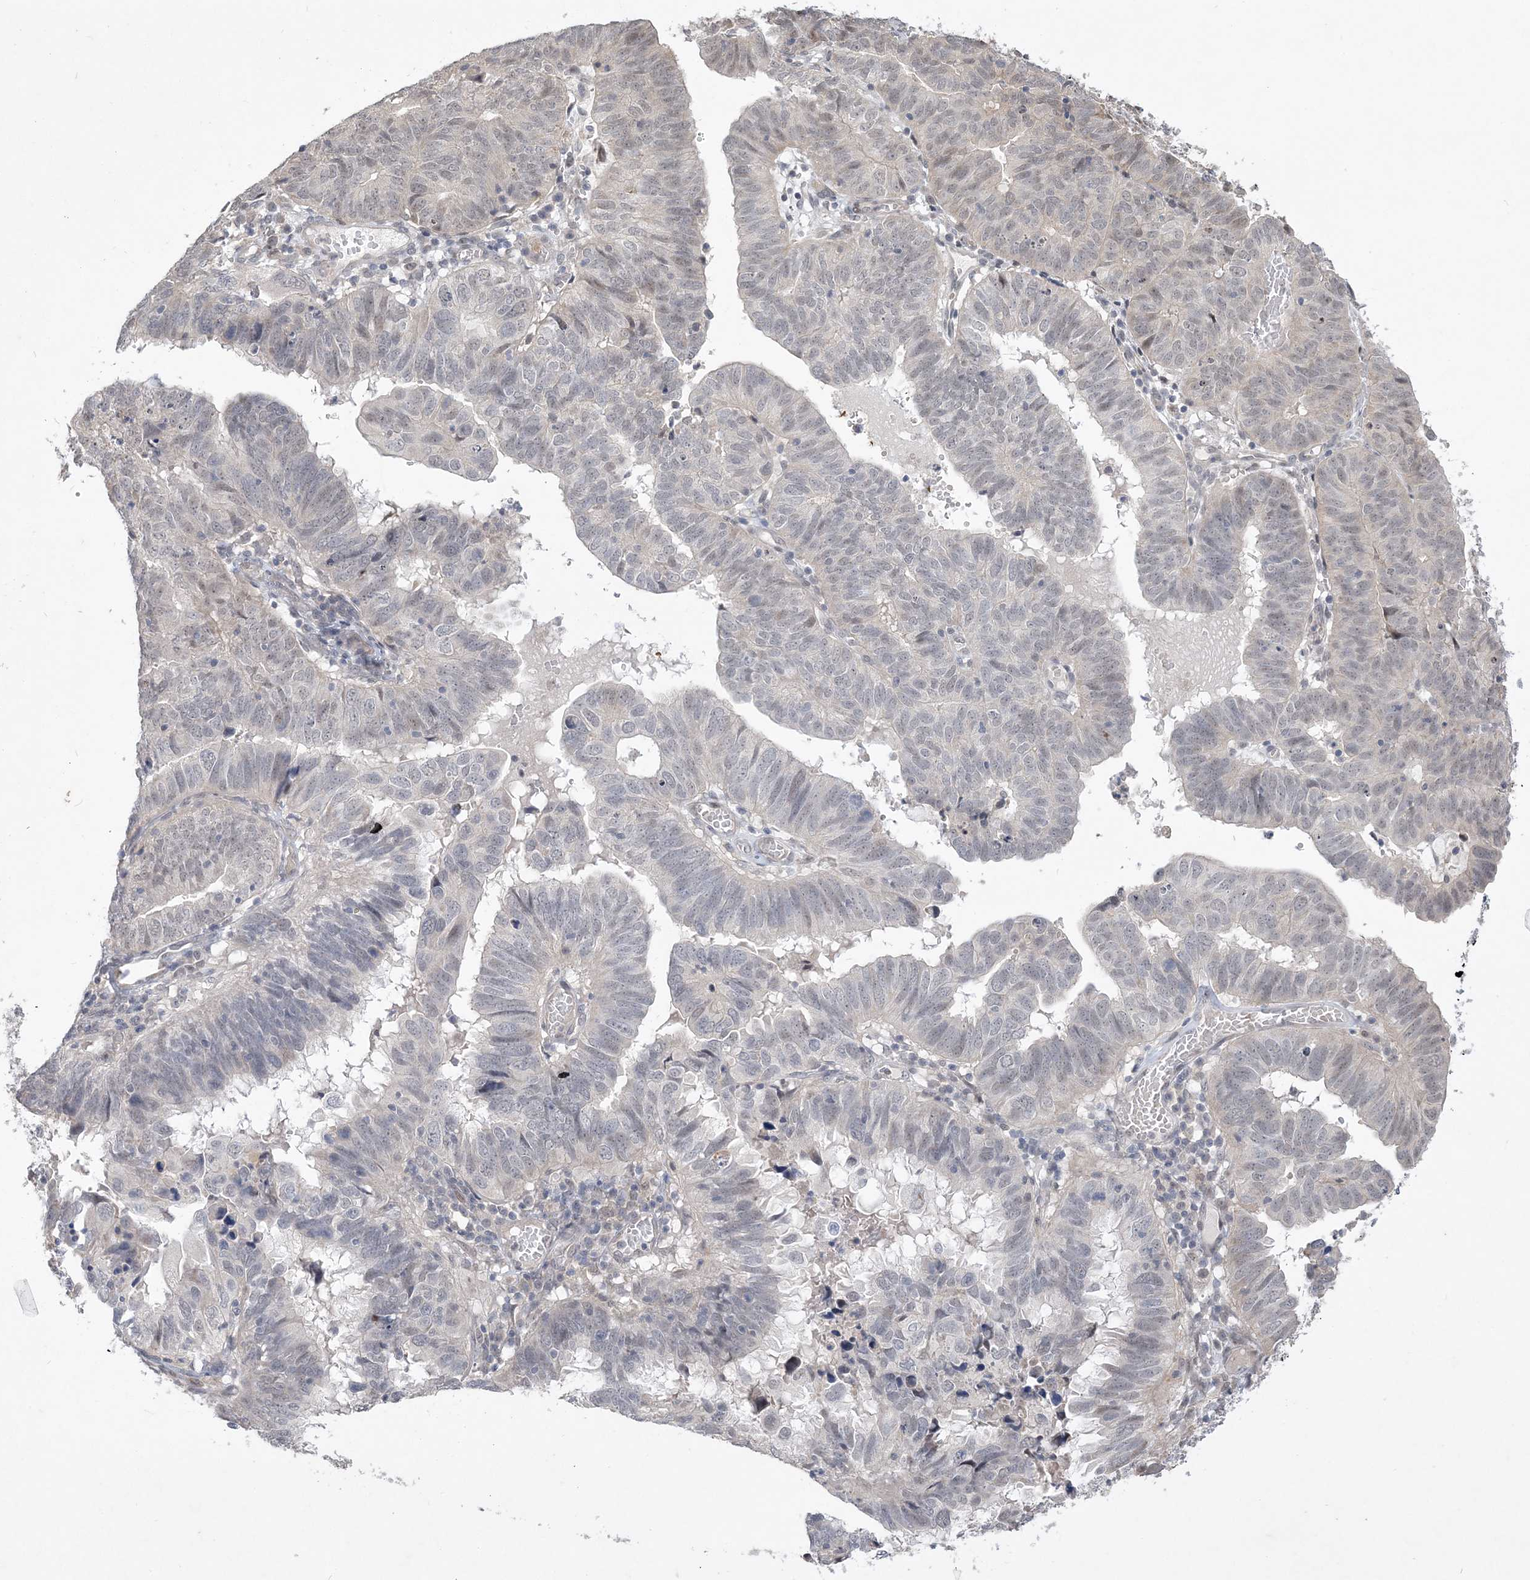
{"staining": {"intensity": "weak", "quantity": "<25%", "location": "nuclear"}, "tissue": "endometrial cancer", "cell_type": "Tumor cells", "image_type": "cancer", "snomed": [{"axis": "morphology", "description": "Adenocarcinoma, NOS"}, {"axis": "topography", "description": "Uterus"}], "caption": "This is an immunohistochemistry (IHC) image of human endometrial cancer (adenocarcinoma). There is no expression in tumor cells.", "gene": "TSPEAR", "patient": {"sex": "female", "age": 77}}